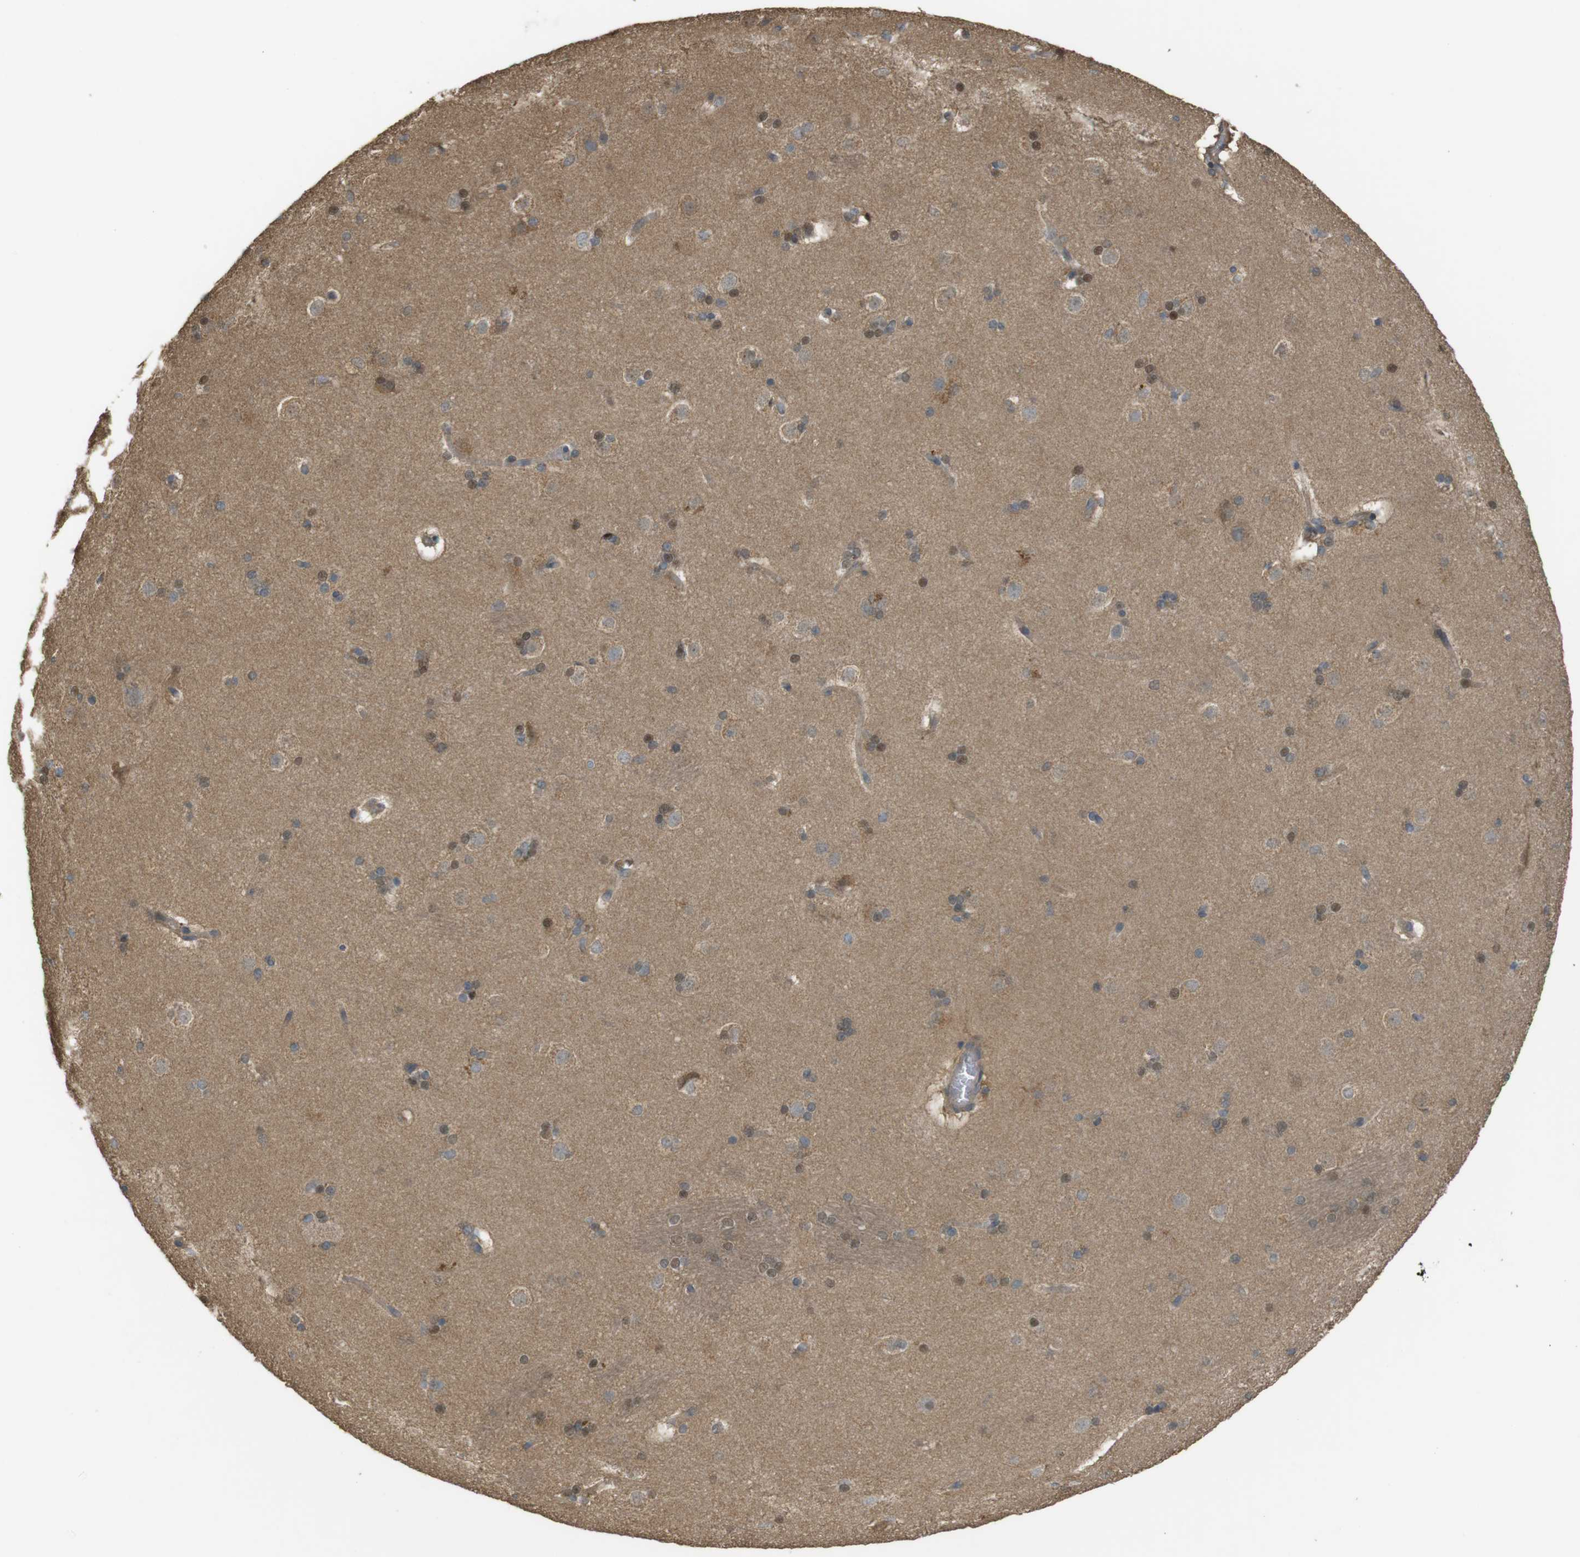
{"staining": {"intensity": "moderate", "quantity": "25%-75%", "location": "cytoplasmic/membranous,nuclear"}, "tissue": "caudate", "cell_type": "Glial cells", "image_type": "normal", "snomed": [{"axis": "morphology", "description": "Normal tissue, NOS"}, {"axis": "topography", "description": "Lateral ventricle wall"}], "caption": "Human caudate stained with a brown dye shows moderate cytoplasmic/membranous,nuclear positive positivity in approximately 25%-75% of glial cells.", "gene": "ZDHHC20", "patient": {"sex": "female", "age": 19}}